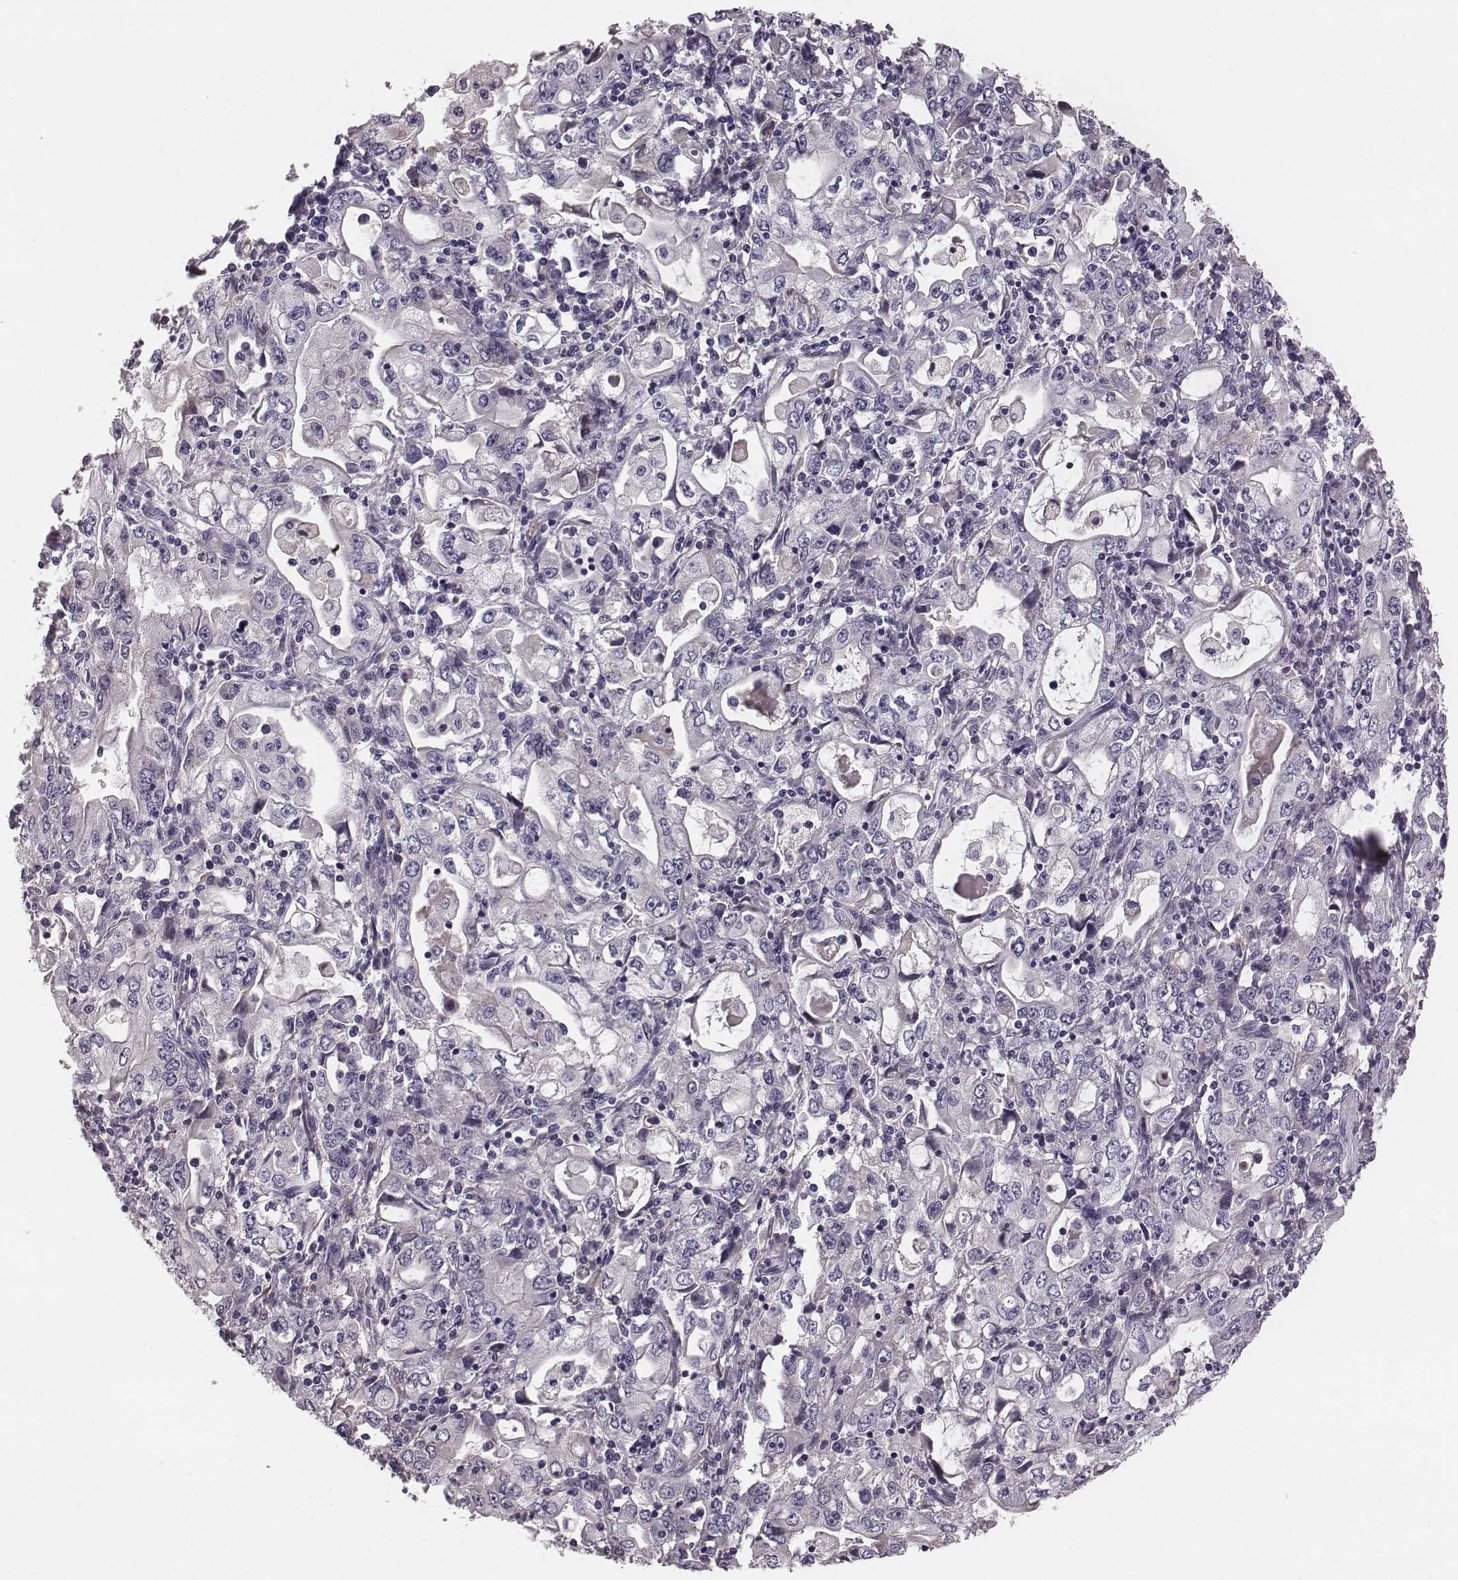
{"staining": {"intensity": "negative", "quantity": "none", "location": "none"}, "tissue": "stomach cancer", "cell_type": "Tumor cells", "image_type": "cancer", "snomed": [{"axis": "morphology", "description": "Adenocarcinoma, NOS"}, {"axis": "topography", "description": "Stomach, lower"}], "caption": "This is an IHC photomicrograph of stomach cancer. There is no expression in tumor cells.", "gene": "SMIM24", "patient": {"sex": "female", "age": 72}}